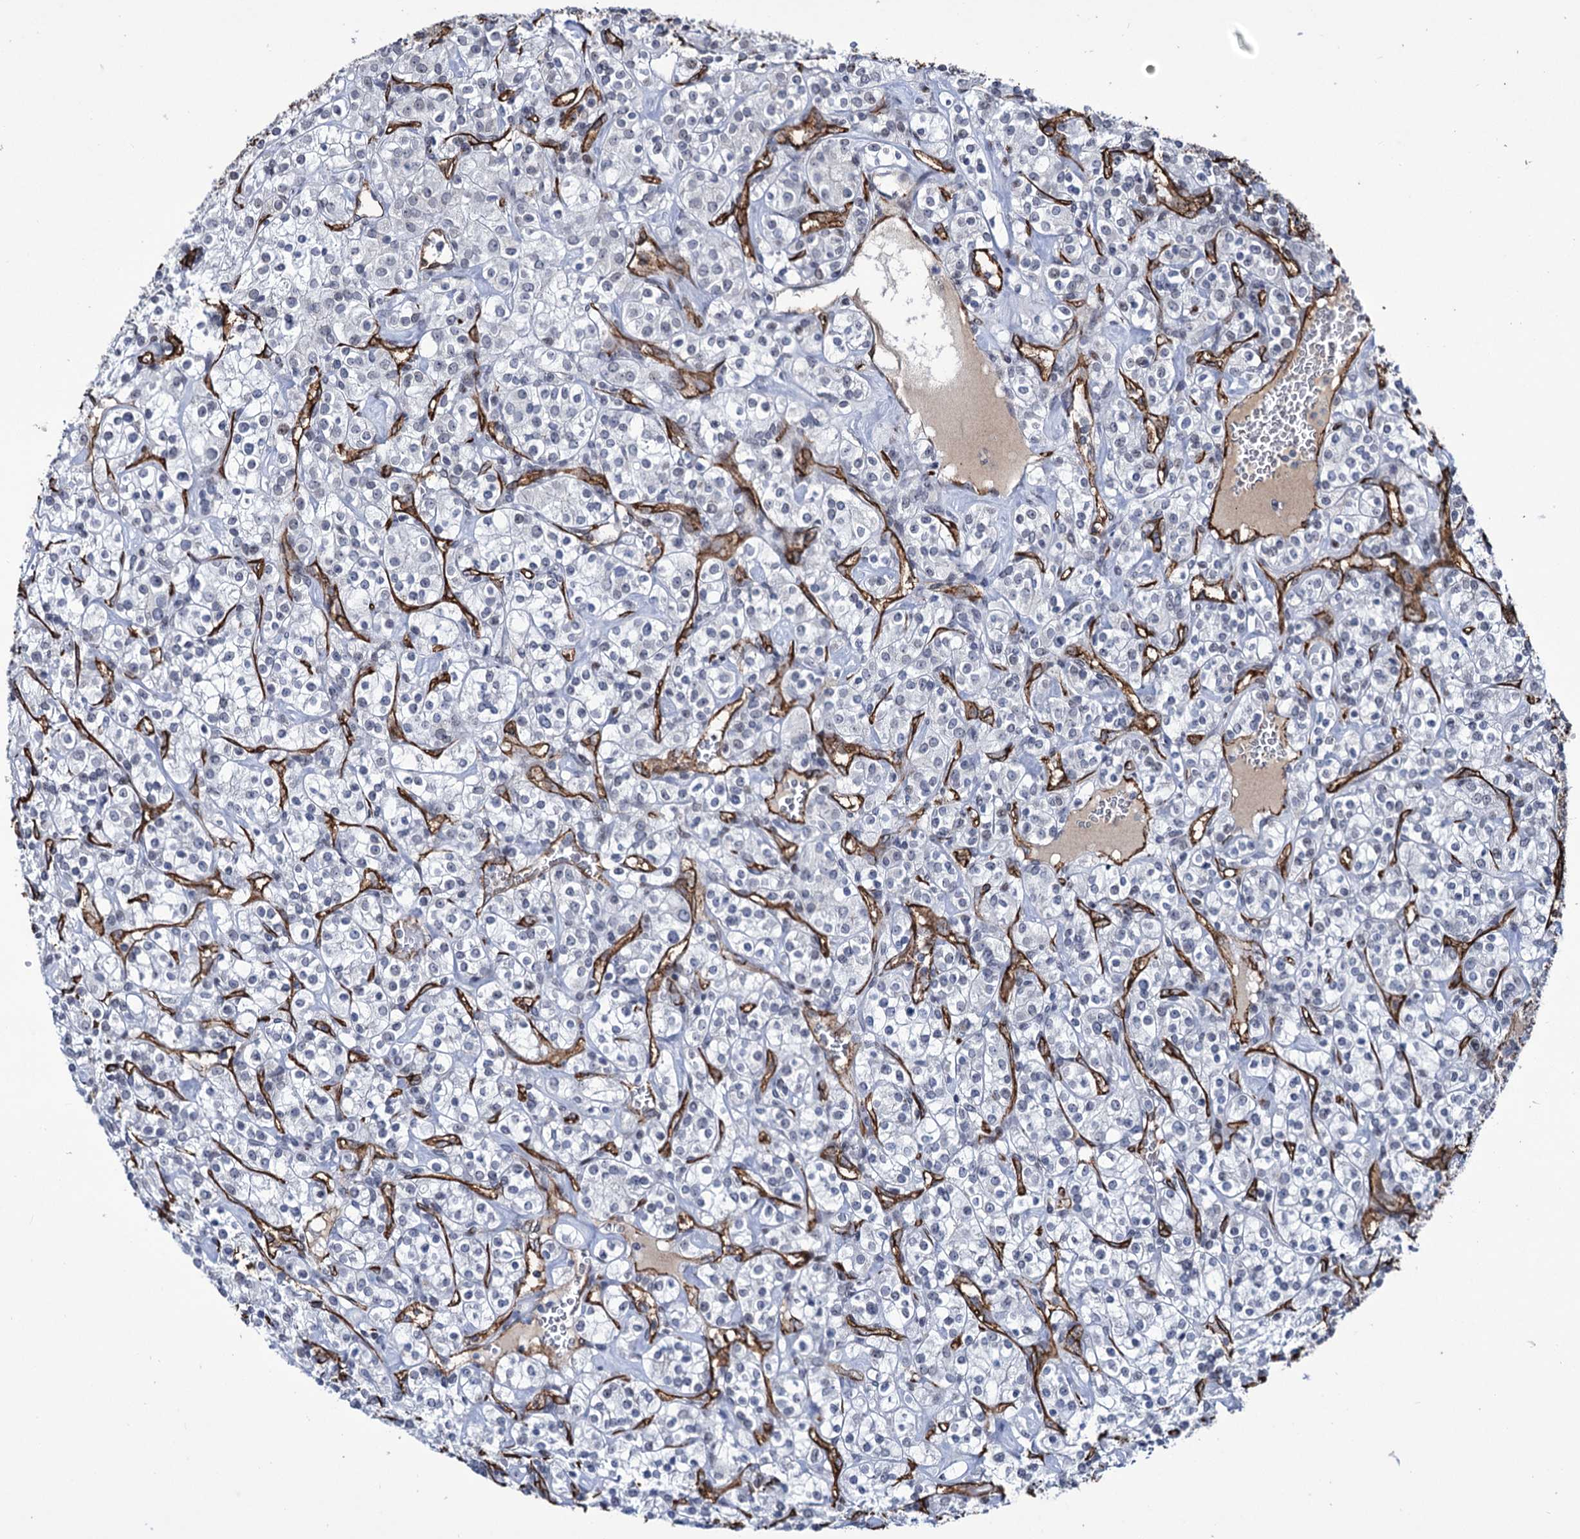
{"staining": {"intensity": "negative", "quantity": "none", "location": "none"}, "tissue": "renal cancer", "cell_type": "Tumor cells", "image_type": "cancer", "snomed": [{"axis": "morphology", "description": "Adenocarcinoma, NOS"}, {"axis": "topography", "description": "Kidney"}], "caption": "IHC micrograph of neoplastic tissue: human renal cancer stained with DAB (3,3'-diaminobenzidine) shows no significant protein expression in tumor cells.", "gene": "ZC3H12C", "patient": {"sex": "male", "age": 77}}